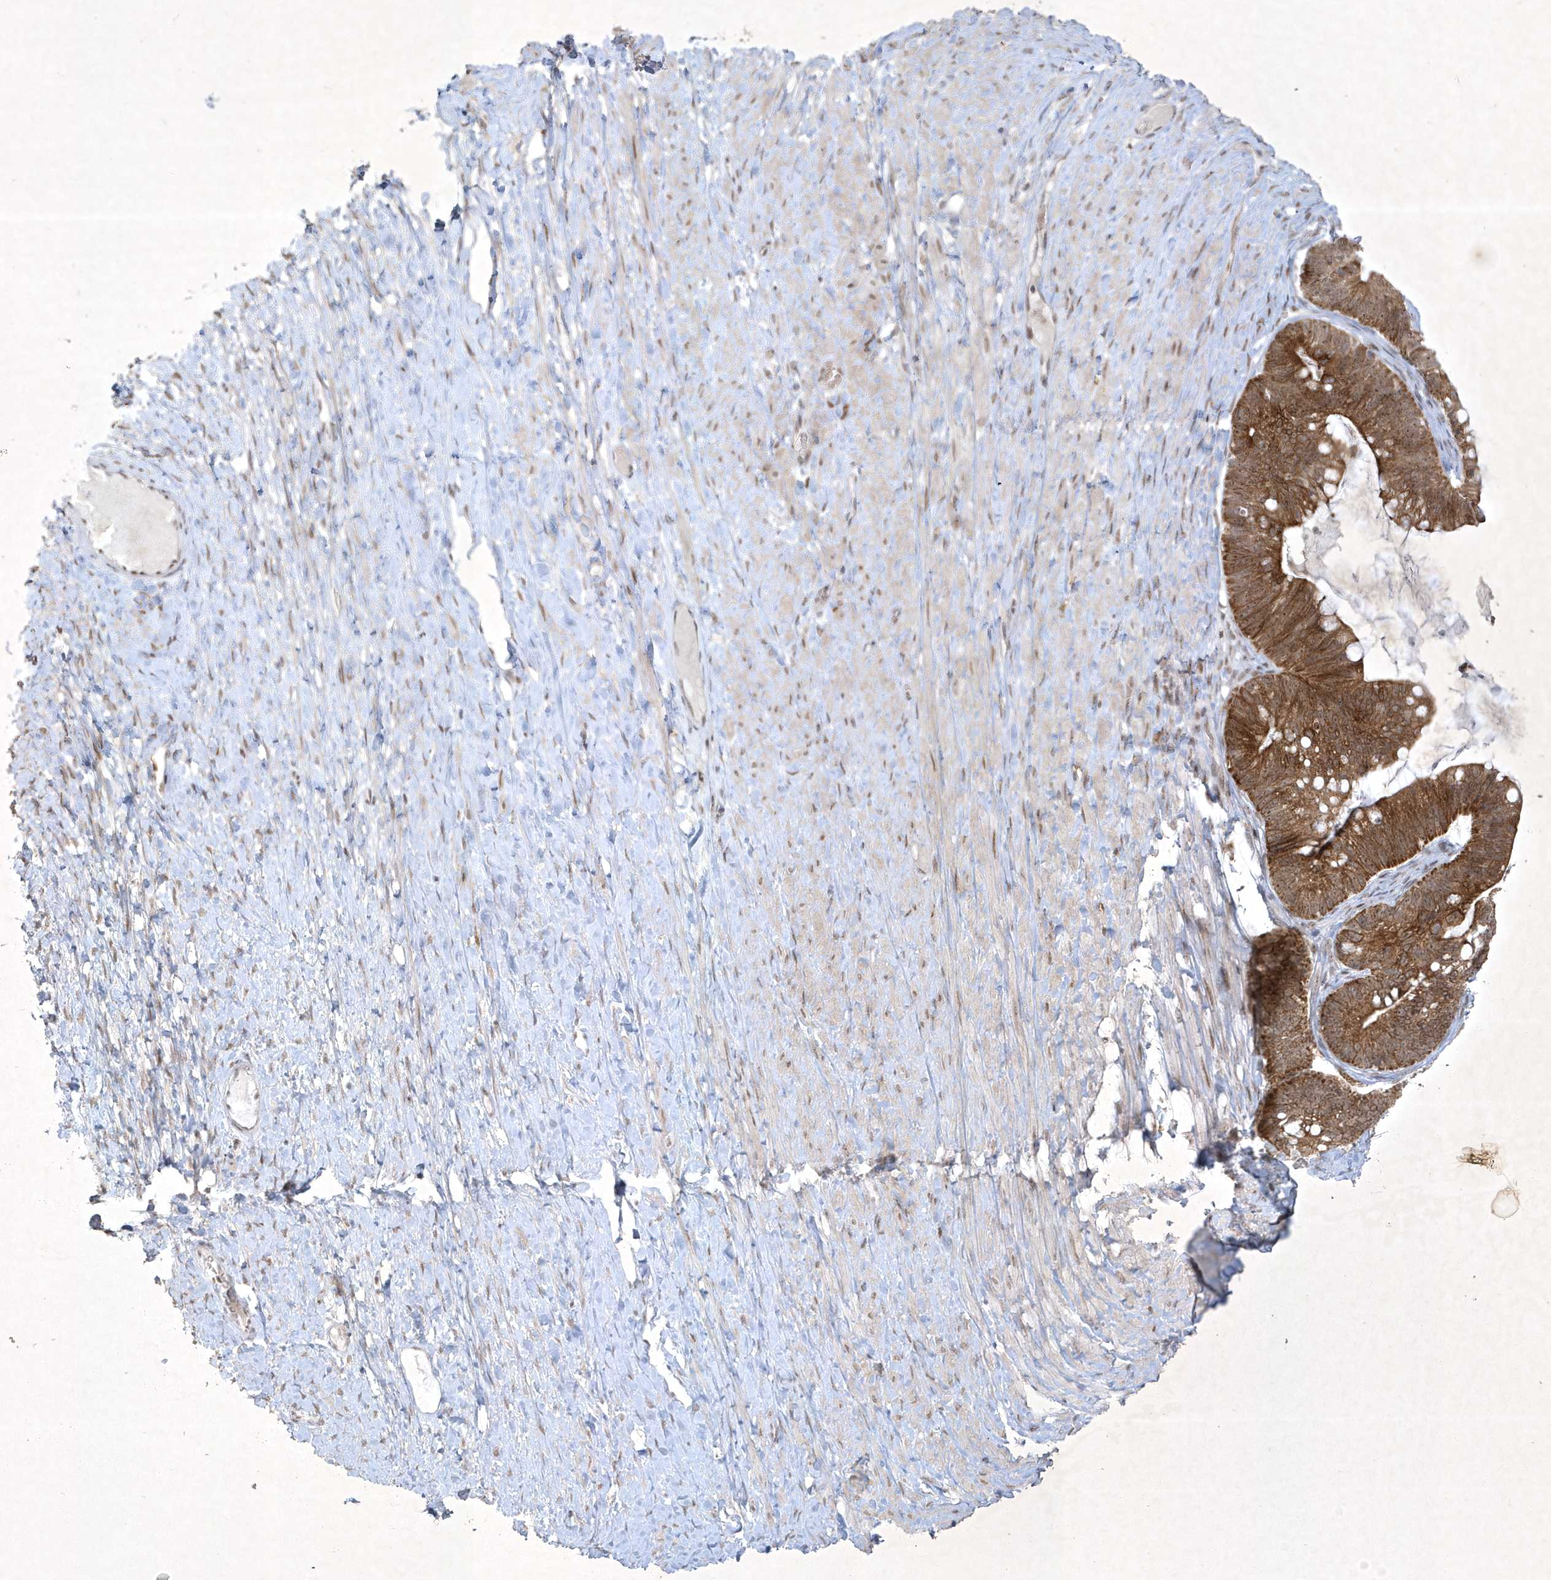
{"staining": {"intensity": "moderate", "quantity": ">75%", "location": "cytoplasmic/membranous"}, "tissue": "ovarian cancer", "cell_type": "Tumor cells", "image_type": "cancer", "snomed": [{"axis": "morphology", "description": "Cystadenocarcinoma, mucinous, NOS"}, {"axis": "topography", "description": "Ovary"}], "caption": "Ovarian mucinous cystadenocarcinoma was stained to show a protein in brown. There is medium levels of moderate cytoplasmic/membranous positivity in approximately >75% of tumor cells.", "gene": "ZBTB9", "patient": {"sex": "female", "age": 61}}